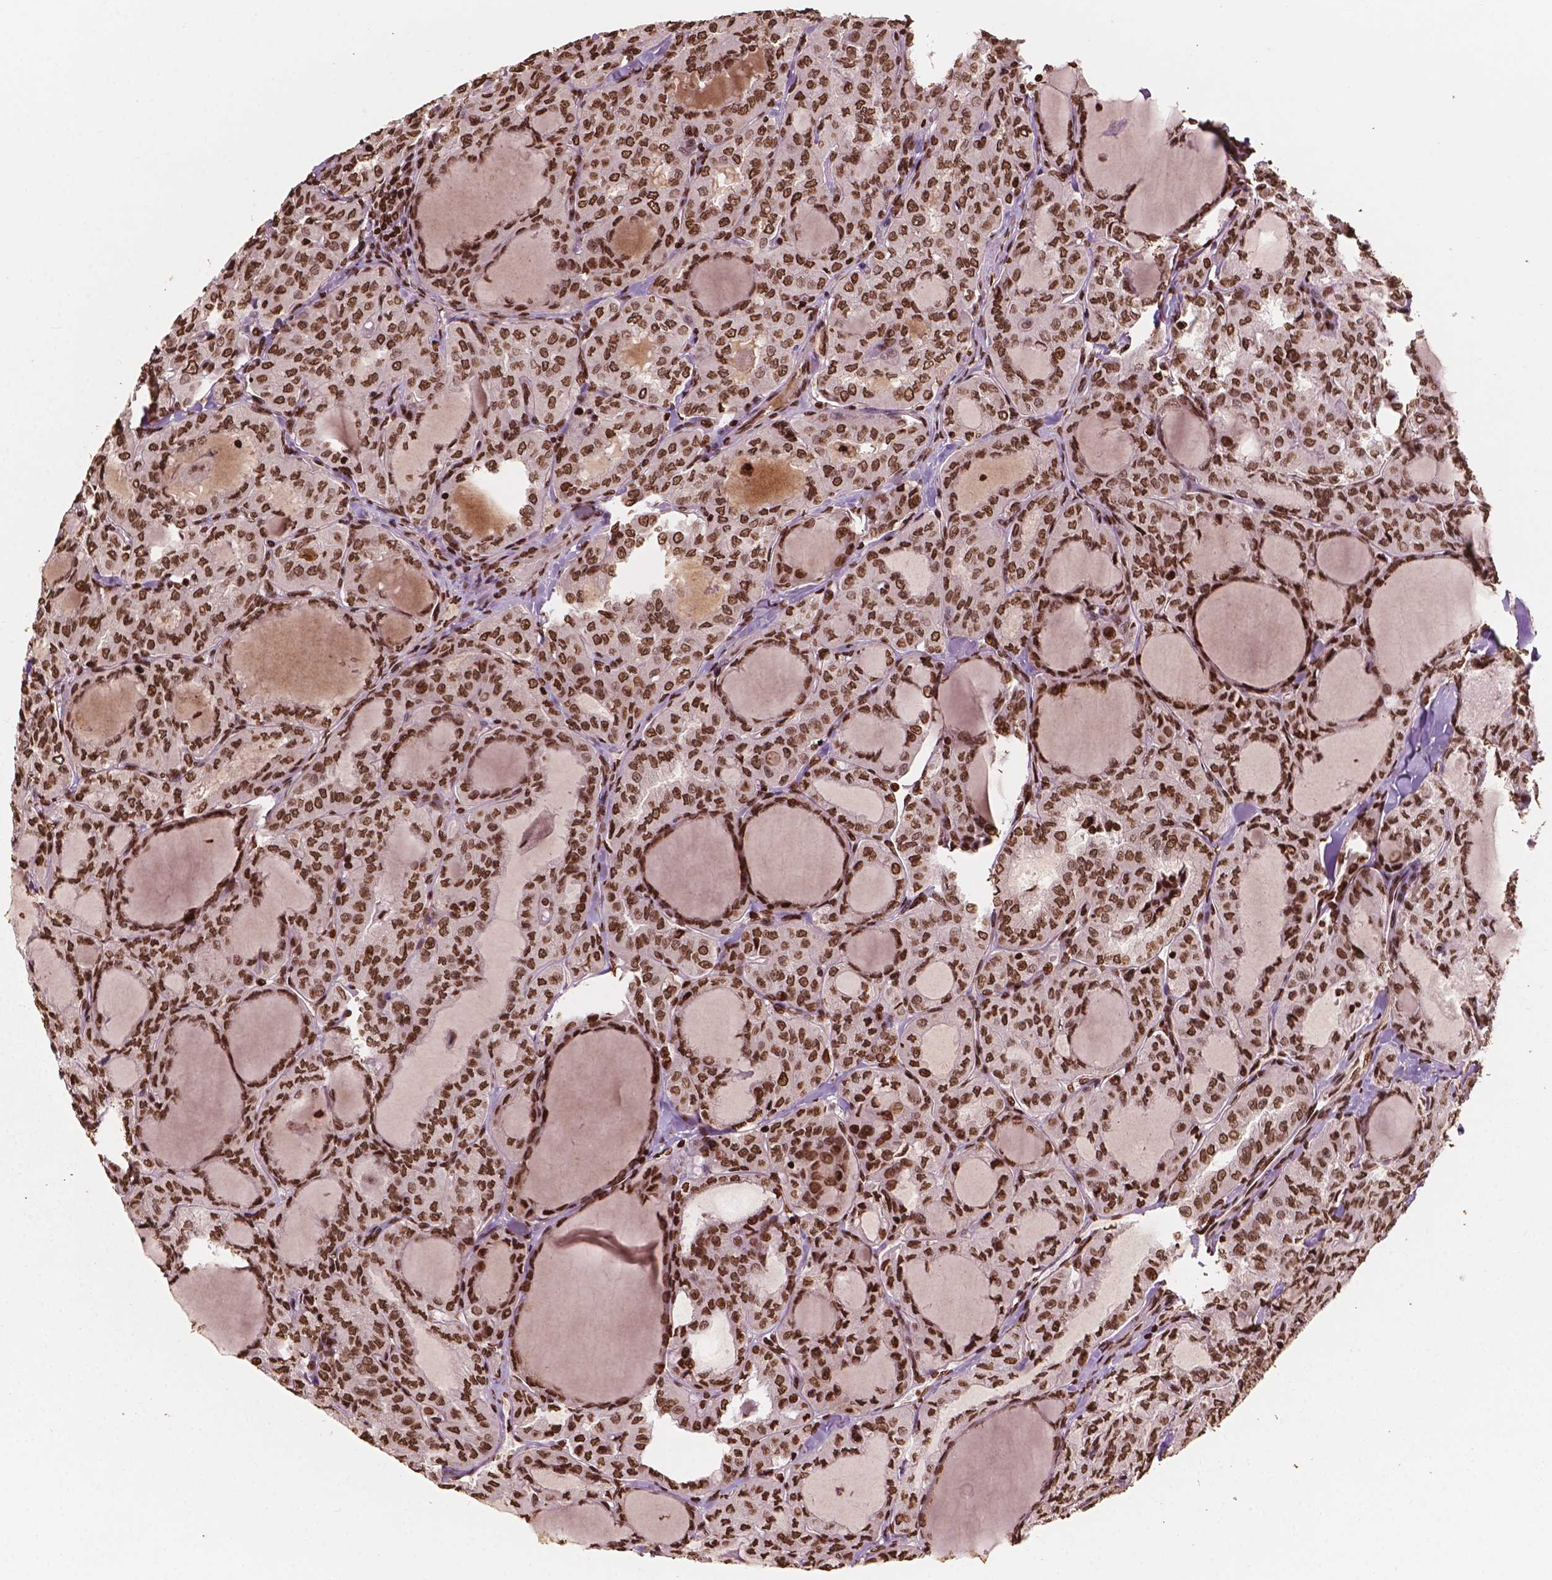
{"staining": {"intensity": "strong", "quantity": ">75%", "location": "nuclear"}, "tissue": "thyroid cancer", "cell_type": "Tumor cells", "image_type": "cancer", "snomed": [{"axis": "morphology", "description": "Papillary adenocarcinoma, NOS"}, {"axis": "topography", "description": "Thyroid gland"}], "caption": "Papillary adenocarcinoma (thyroid) tissue shows strong nuclear positivity in approximately >75% of tumor cells, visualized by immunohistochemistry.", "gene": "H3C7", "patient": {"sex": "male", "age": 20}}